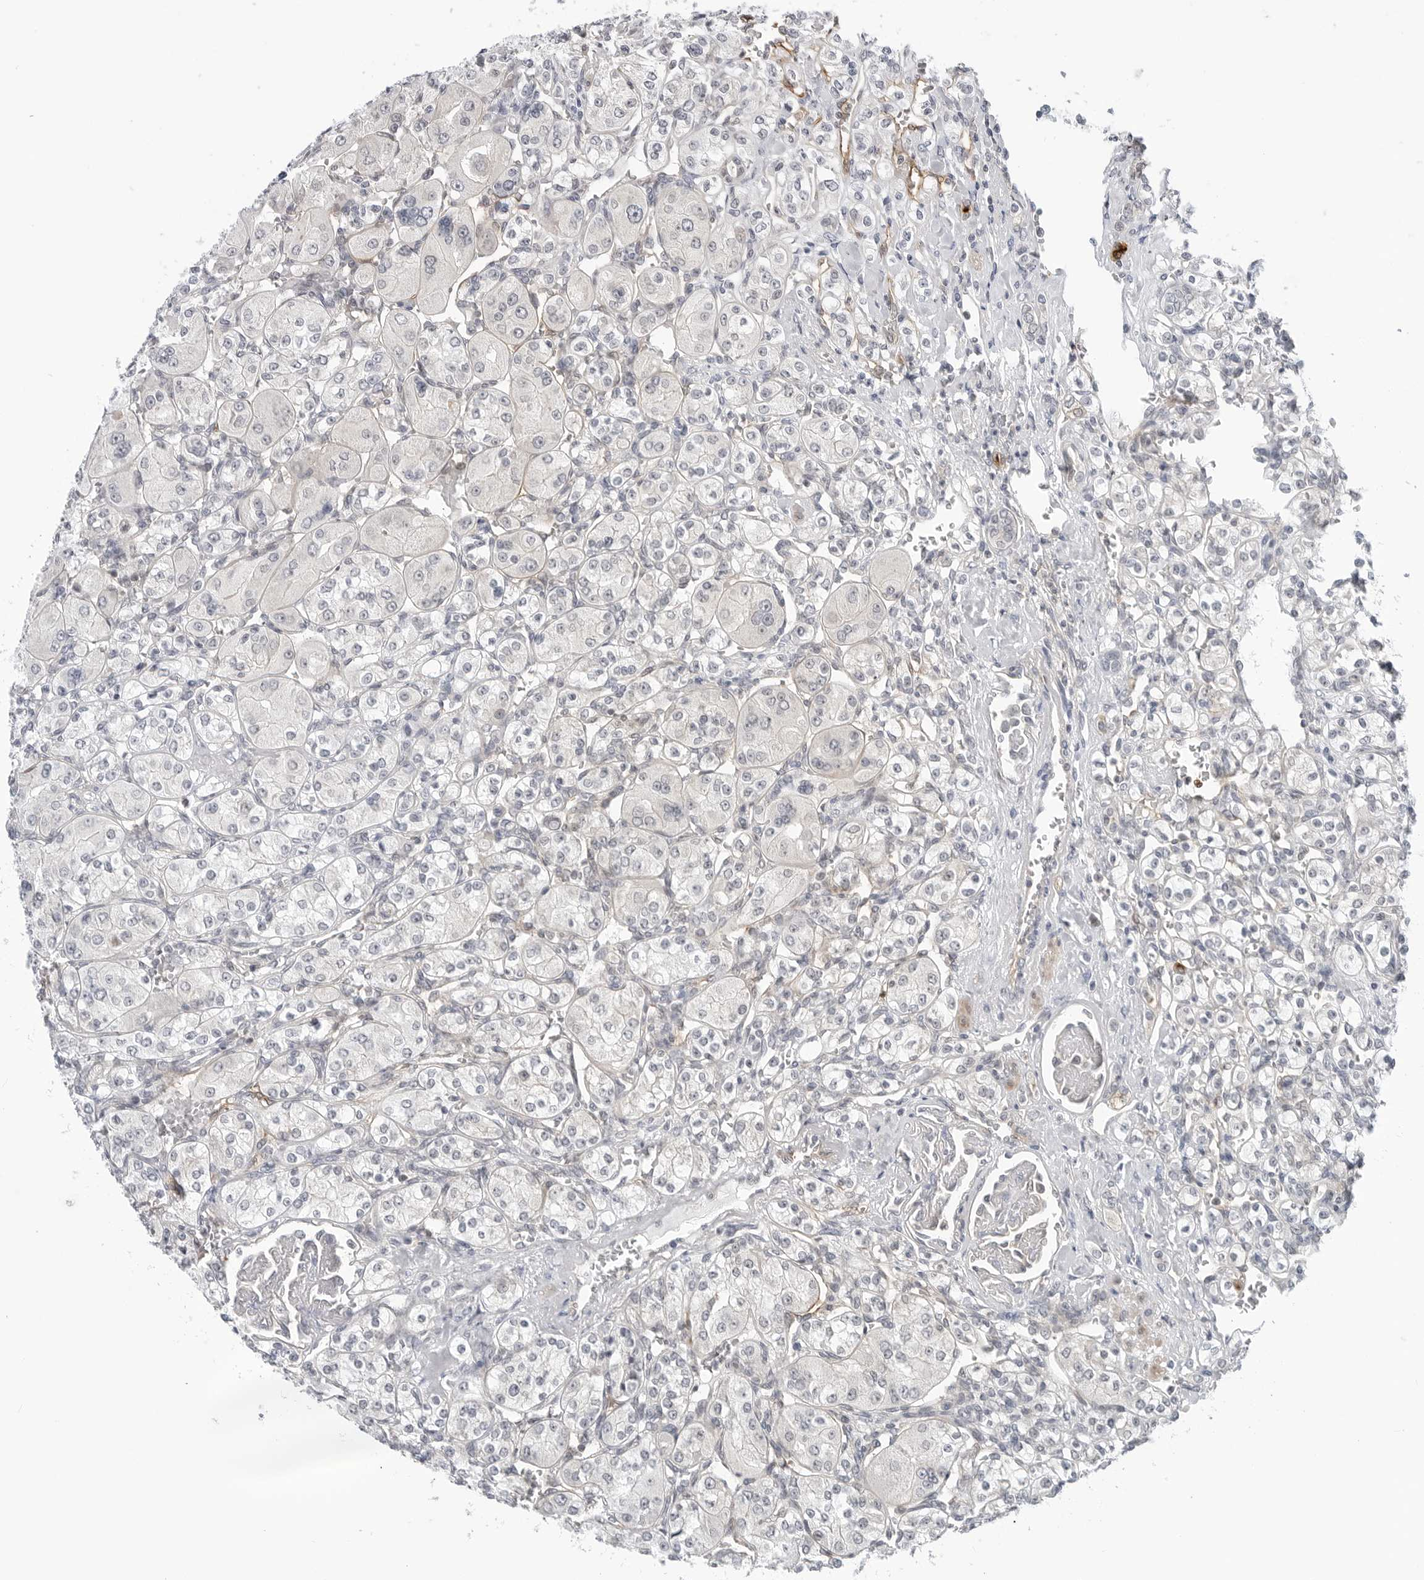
{"staining": {"intensity": "negative", "quantity": "none", "location": "none"}, "tissue": "renal cancer", "cell_type": "Tumor cells", "image_type": "cancer", "snomed": [{"axis": "morphology", "description": "Adenocarcinoma, NOS"}, {"axis": "topography", "description": "Kidney"}], "caption": "This photomicrograph is of renal cancer (adenocarcinoma) stained with IHC to label a protein in brown with the nuclei are counter-stained blue. There is no positivity in tumor cells. Nuclei are stained in blue.", "gene": "STXBP3", "patient": {"sex": "male", "age": 77}}